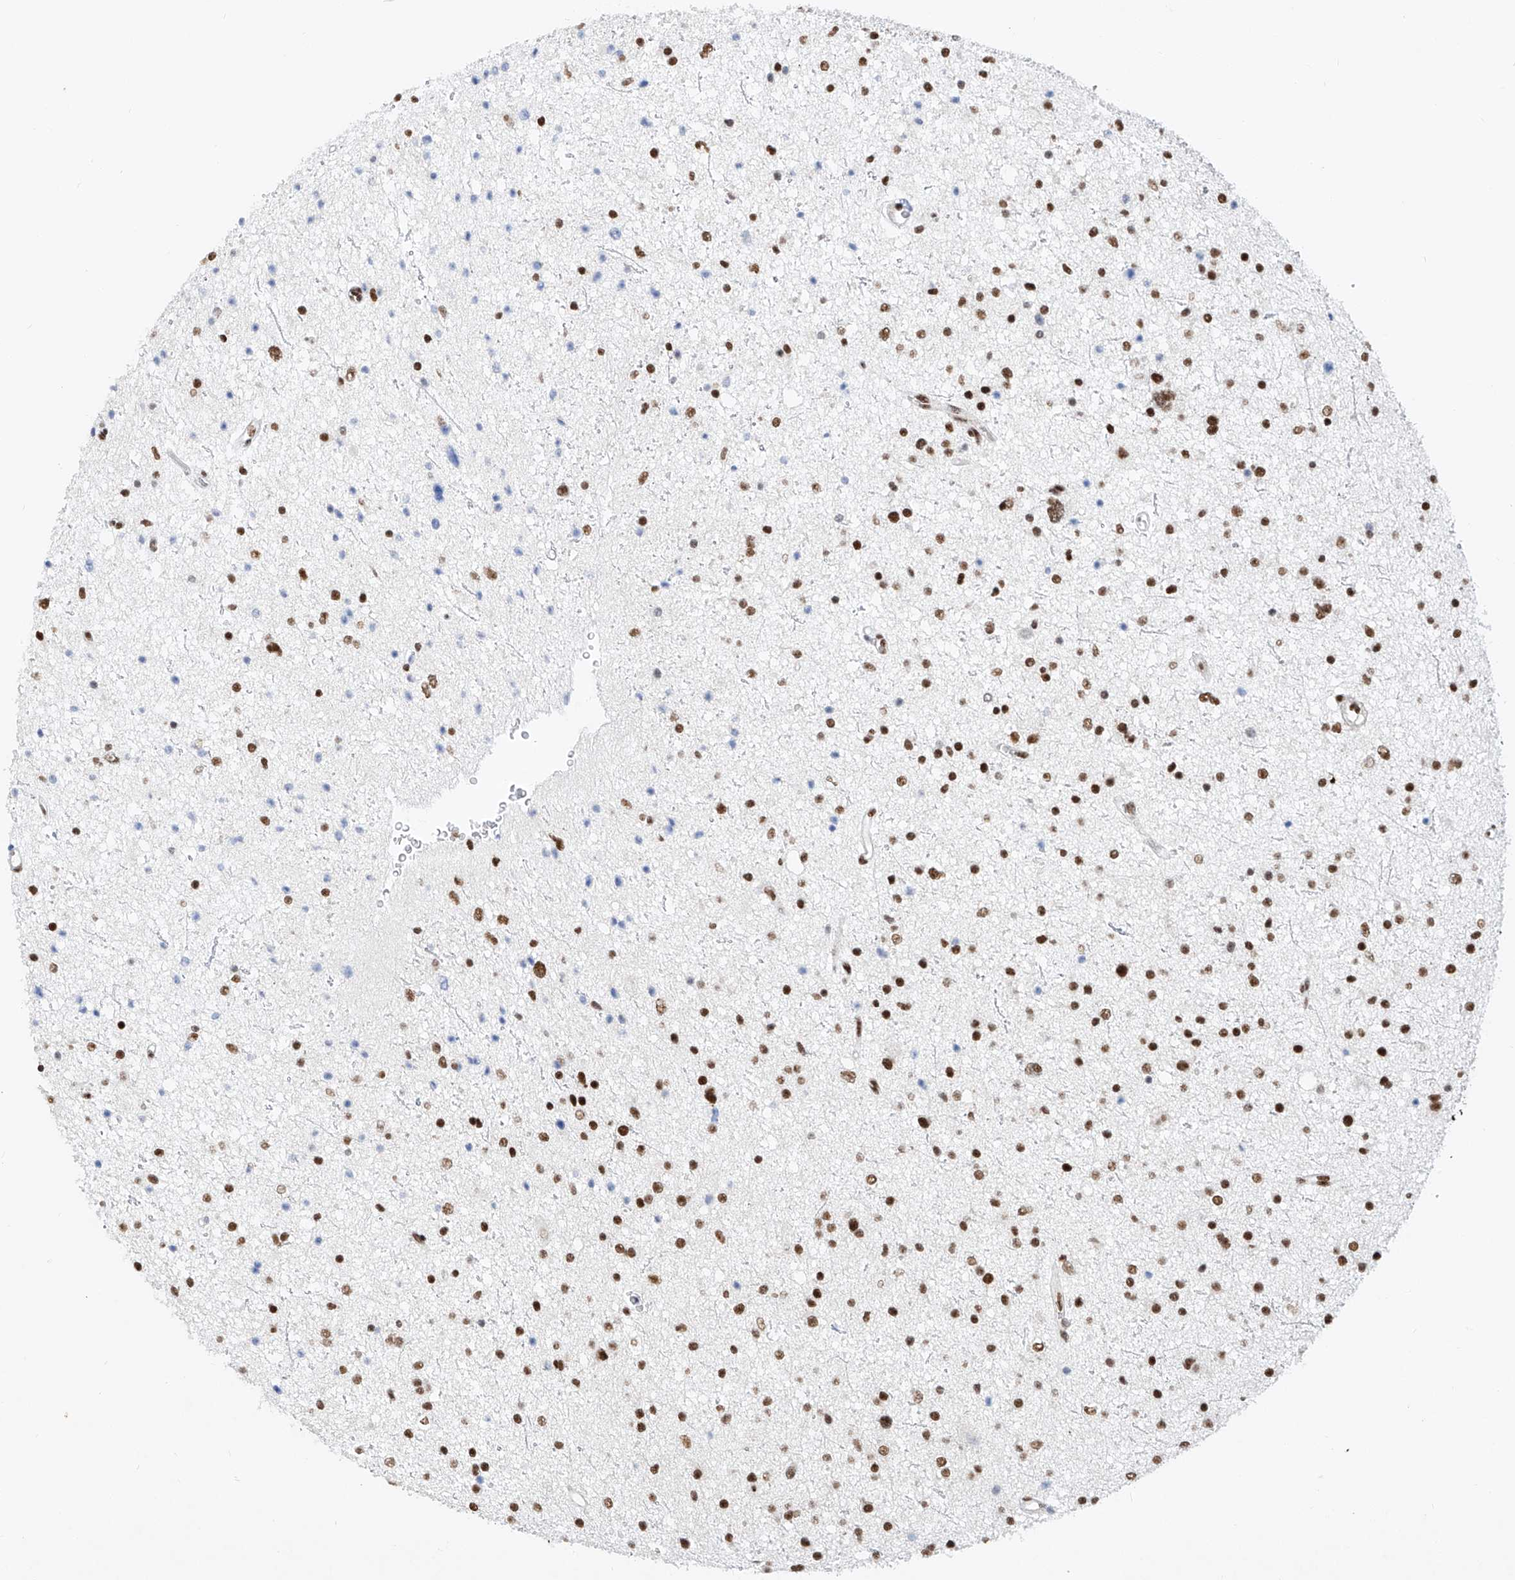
{"staining": {"intensity": "strong", "quantity": "25%-75%", "location": "nuclear"}, "tissue": "glioma", "cell_type": "Tumor cells", "image_type": "cancer", "snomed": [{"axis": "morphology", "description": "Glioma, malignant, Low grade"}, {"axis": "topography", "description": "Brain"}], "caption": "Protein expression analysis of human glioma reveals strong nuclear staining in approximately 25%-75% of tumor cells. (brown staining indicates protein expression, while blue staining denotes nuclei).", "gene": "TAF4", "patient": {"sex": "female", "age": 37}}